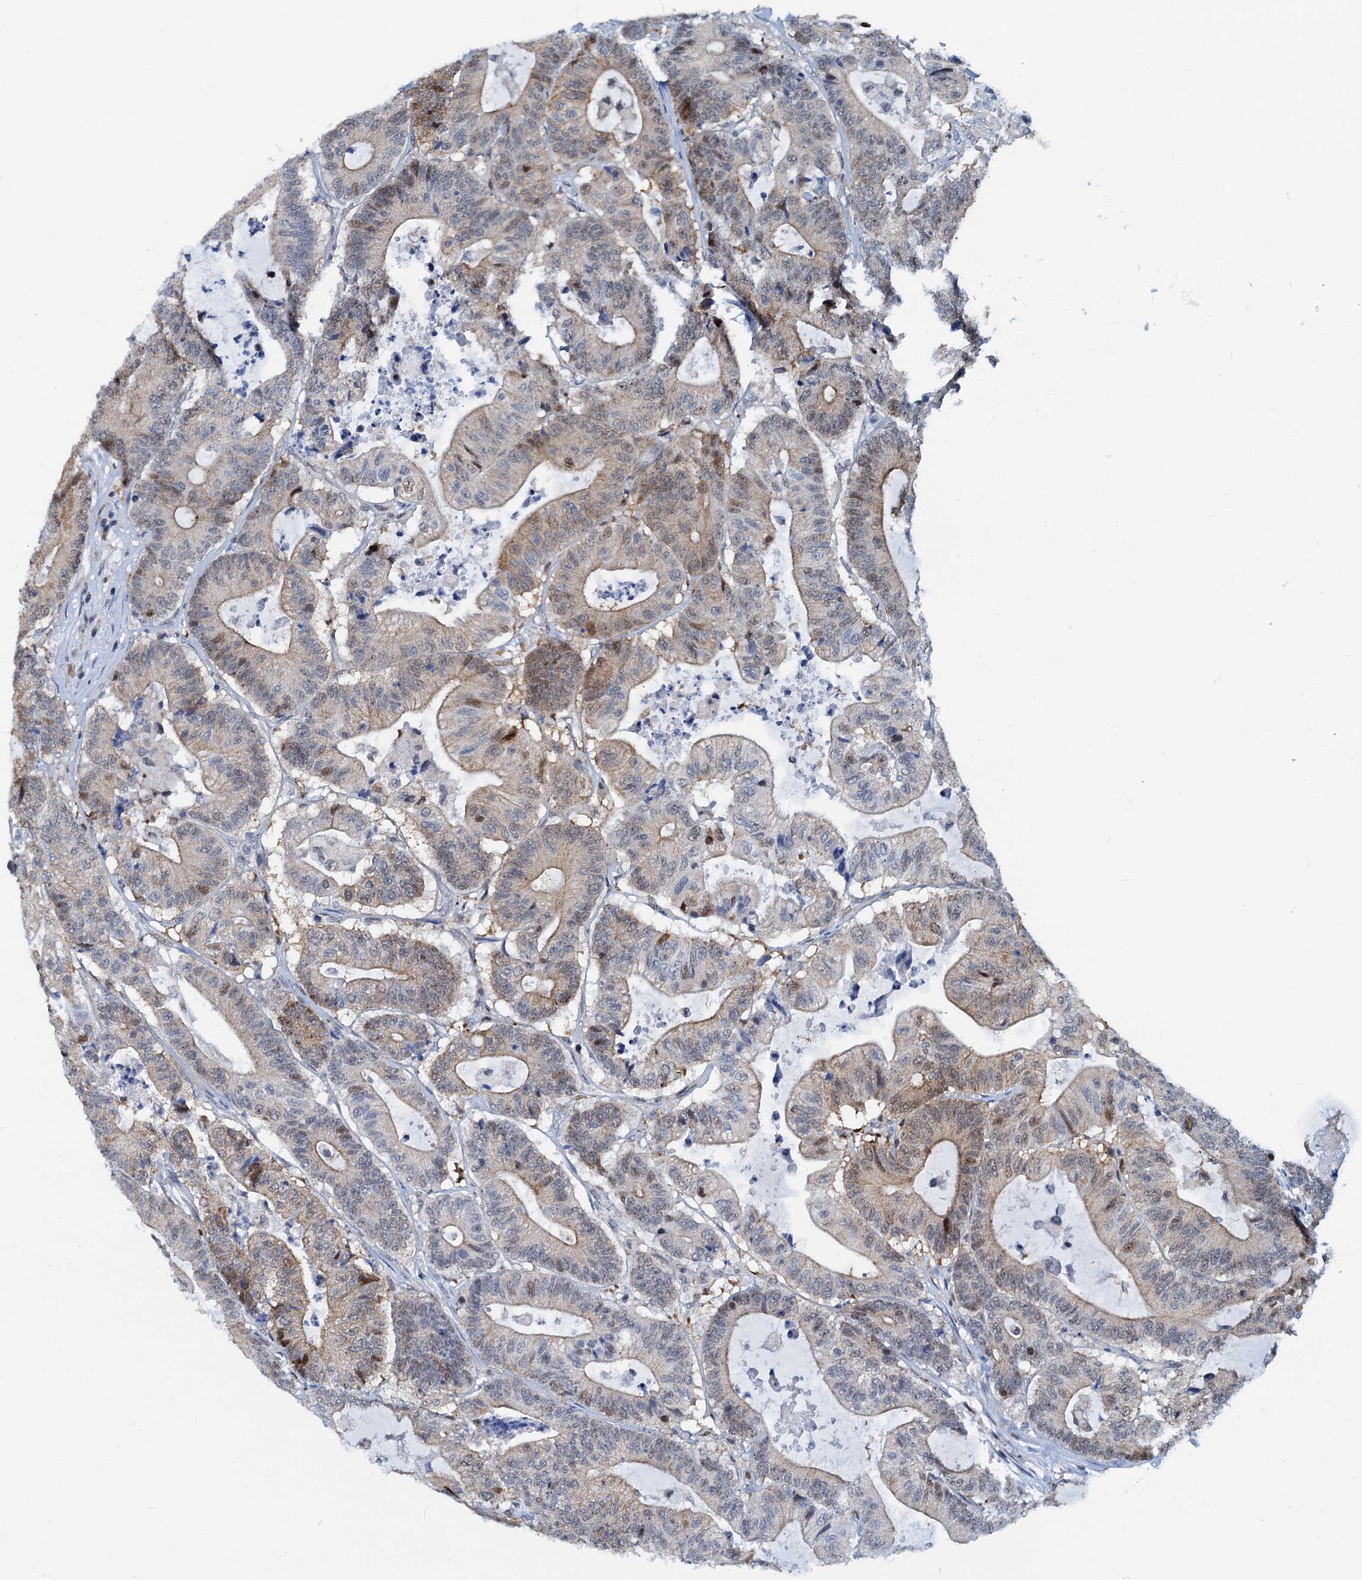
{"staining": {"intensity": "weak", "quantity": "25%-75%", "location": "cytoplasmic/membranous,nuclear"}, "tissue": "colorectal cancer", "cell_type": "Tumor cells", "image_type": "cancer", "snomed": [{"axis": "morphology", "description": "Adenocarcinoma, NOS"}, {"axis": "topography", "description": "Colon"}], "caption": "Colorectal cancer stained with a brown dye reveals weak cytoplasmic/membranous and nuclear positive staining in about 25%-75% of tumor cells.", "gene": "PTGES3", "patient": {"sex": "female", "age": 84}}